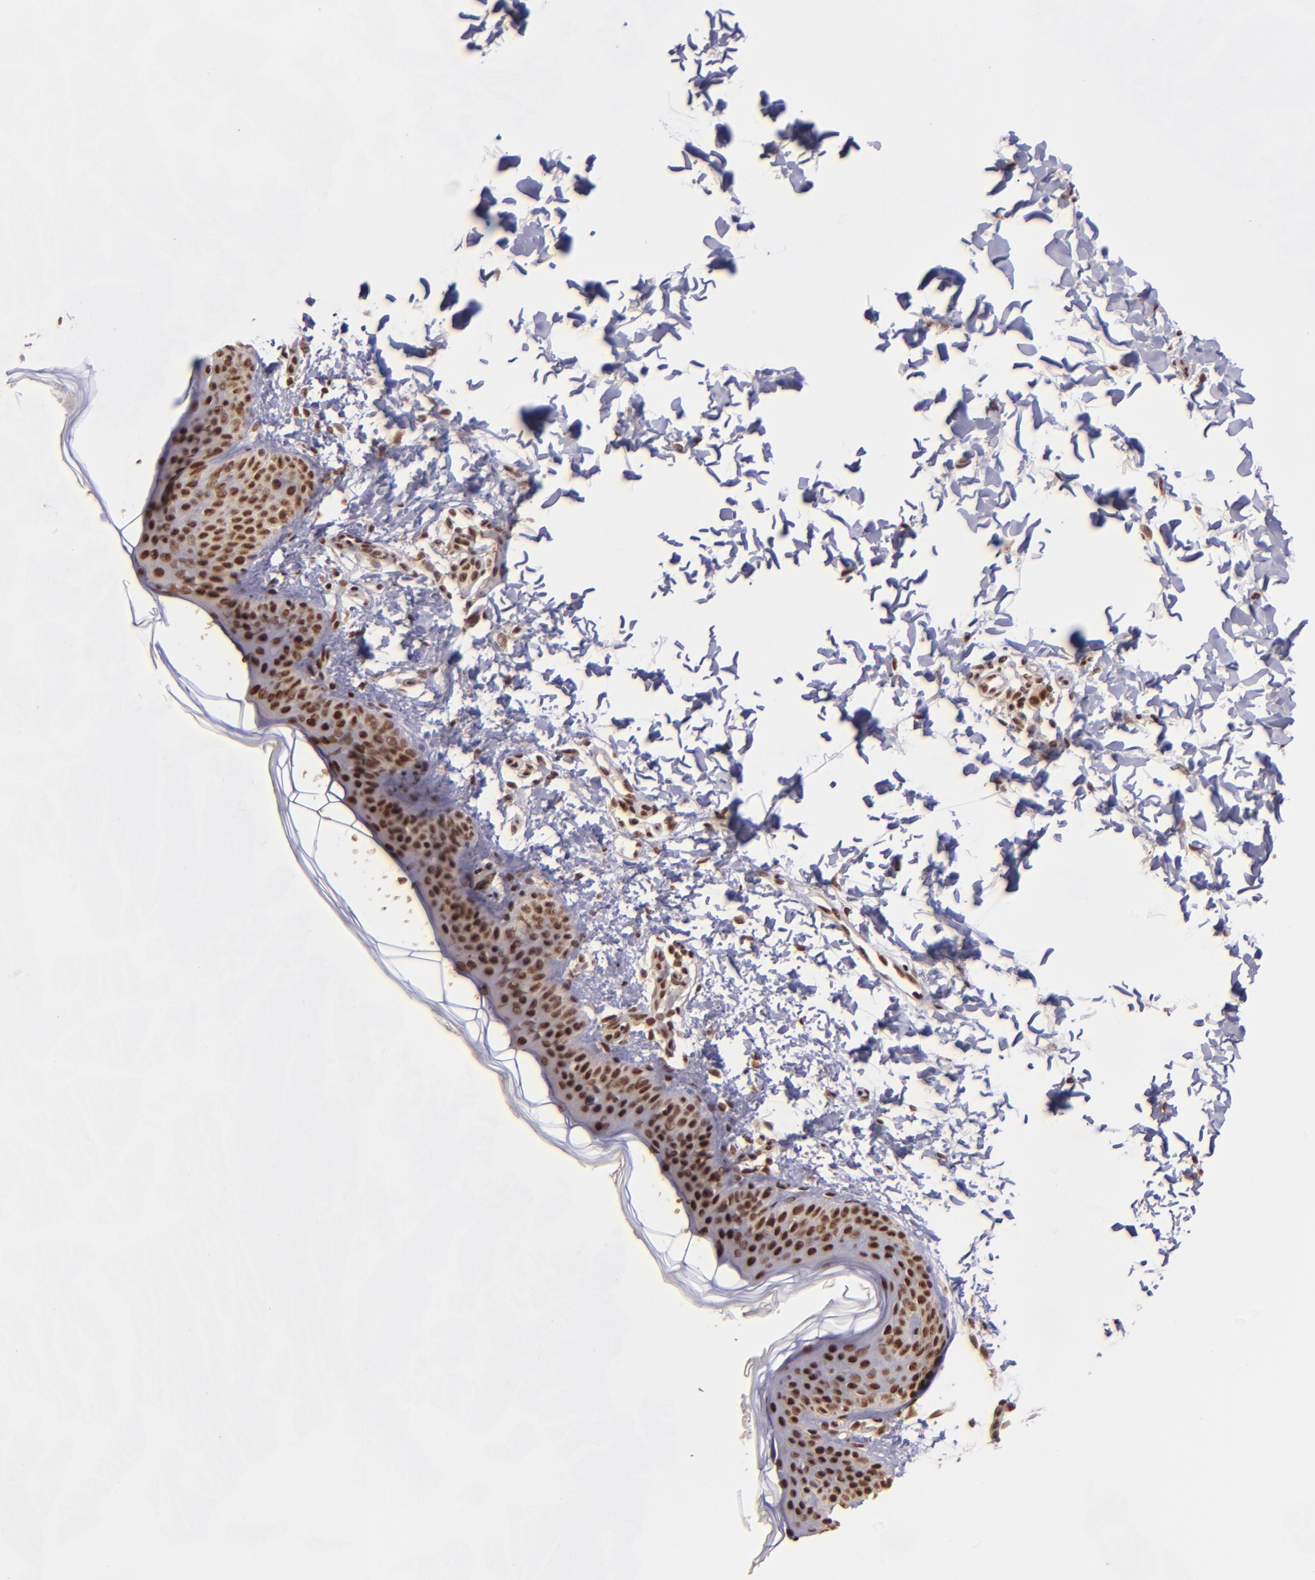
{"staining": {"intensity": "strong", "quantity": ">75%", "location": "nuclear"}, "tissue": "skin", "cell_type": "Fibroblasts", "image_type": "normal", "snomed": [{"axis": "morphology", "description": "Normal tissue, NOS"}, {"axis": "topography", "description": "Skin"}], "caption": "High-magnification brightfield microscopy of normal skin stained with DAB (3,3'-diaminobenzidine) (brown) and counterstained with hematoxylin (blue). fibroblasts exhibit strong nuclear positivity is seen in approximately>75% of cells. The staining was performed using DAB (3,3'-diaminobenzidine) to visualize the protein expression in brown, while the nuclei were stained in blue with hematoxylin (Magnification: 20x).", "gene": "PQBP1", "patient": {"sex": "female", "age": 4}}